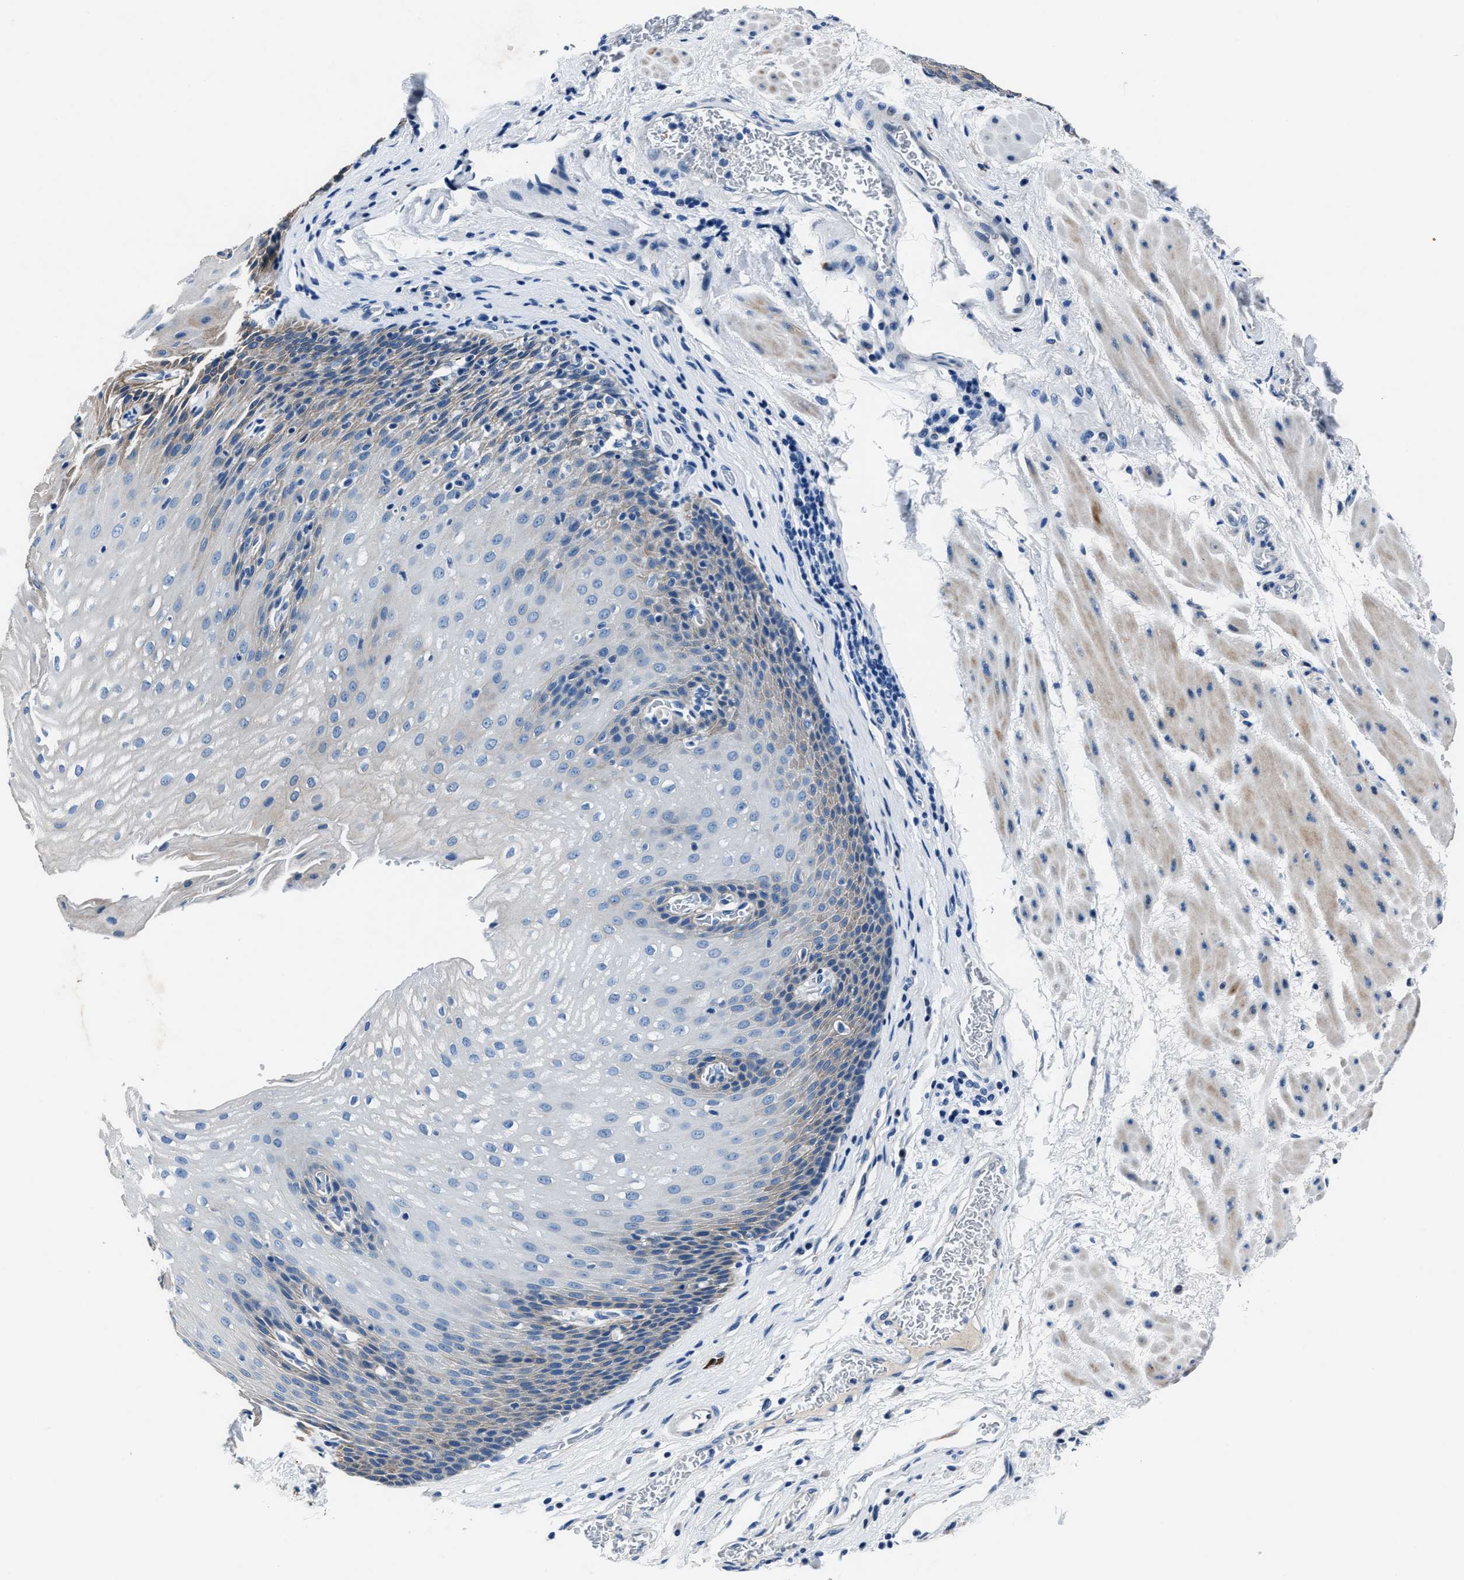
{"staining": {"intensity": "negative", "quantity": "none", "location": "none"}, "tissue": "esophagus", "cell_type": "Squamous epithelial cells", "image_type": "normal", "snomed": [{"axis": "morphology", "description": "Normal tissue, NOS"}, {"axis": "topography", "description": "Esophagus"}], "caption": "The photomicrograph exhibits no significant positivity in squamous epithelial cells of esophagus. Brightfield microscopy of IHC stained with DAB (brown) and hematoxylin (blue), captured at high magnification.", "gene": "NACAD", "patient": {"sex": "male", "age": 48}}